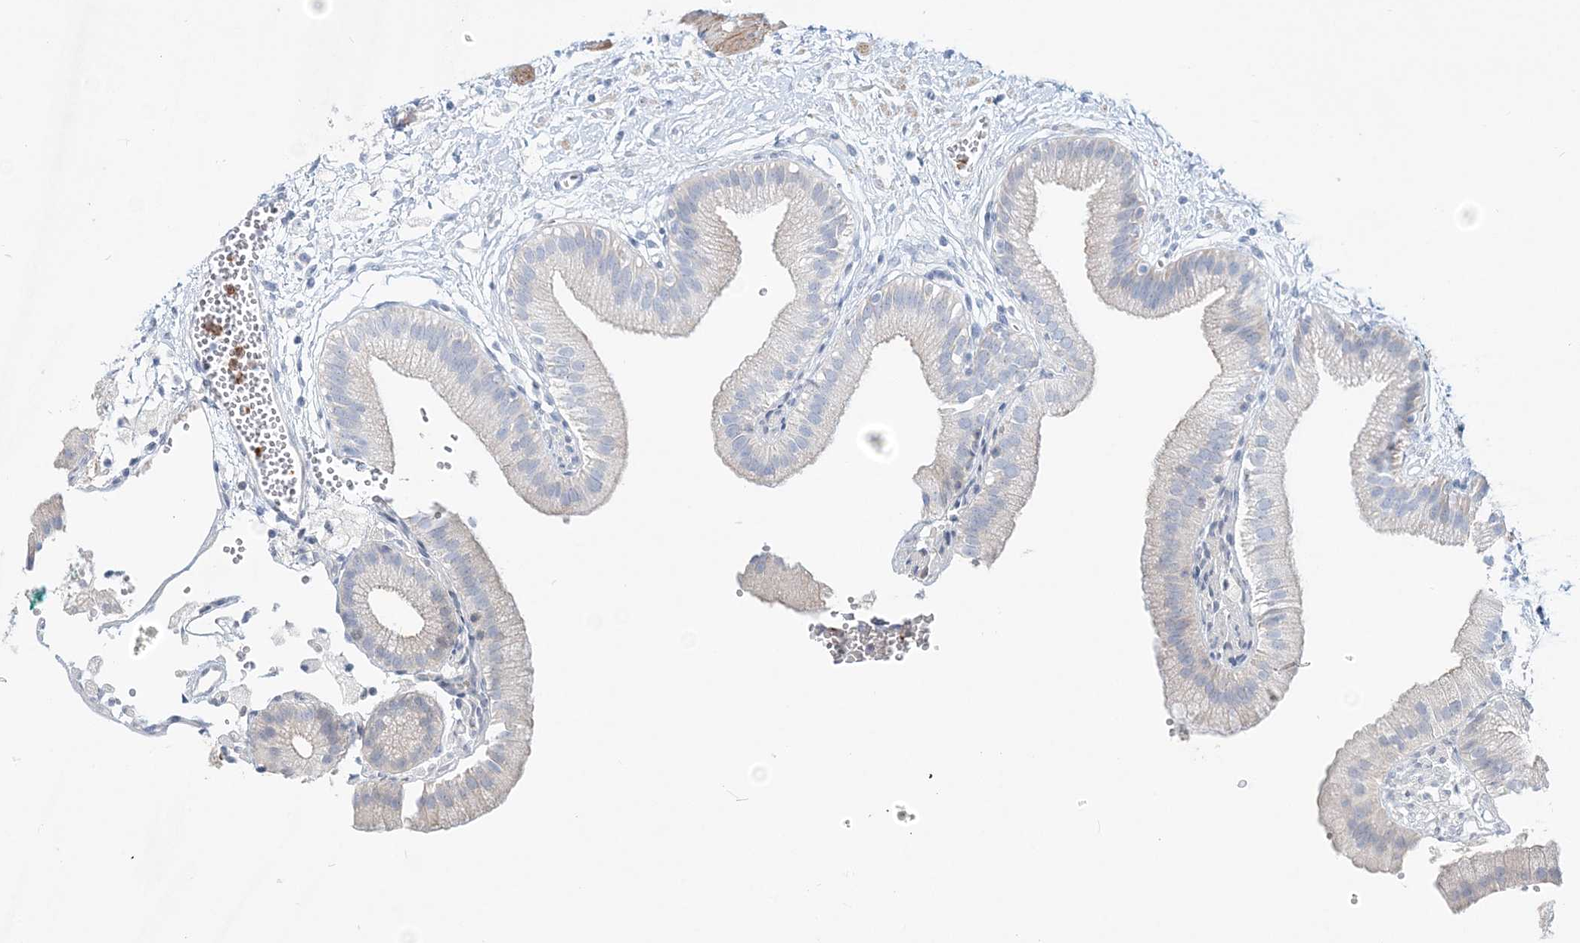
{"staining": {"intensity": "negative", "quantity": "none", "location": "none"}, "tissue": "gallbladder", "cell_type": "Glandular cells", "image_type": "normal", "snomed": [{"axis": "morphology", "description": "Normal tissue, NOS"}, {"axis": "topography", "description": "Gallbladder"}], "caption": "Immunohistochemical staining of benign gallbladder demonstrates no significant expression in glandular cells. (DAB immunohistochemistry (IHC) visualized using brightfield microscopy, high magnification).", "gene": "DNAH5", "patient": {"sex": "male", "age": 55}}